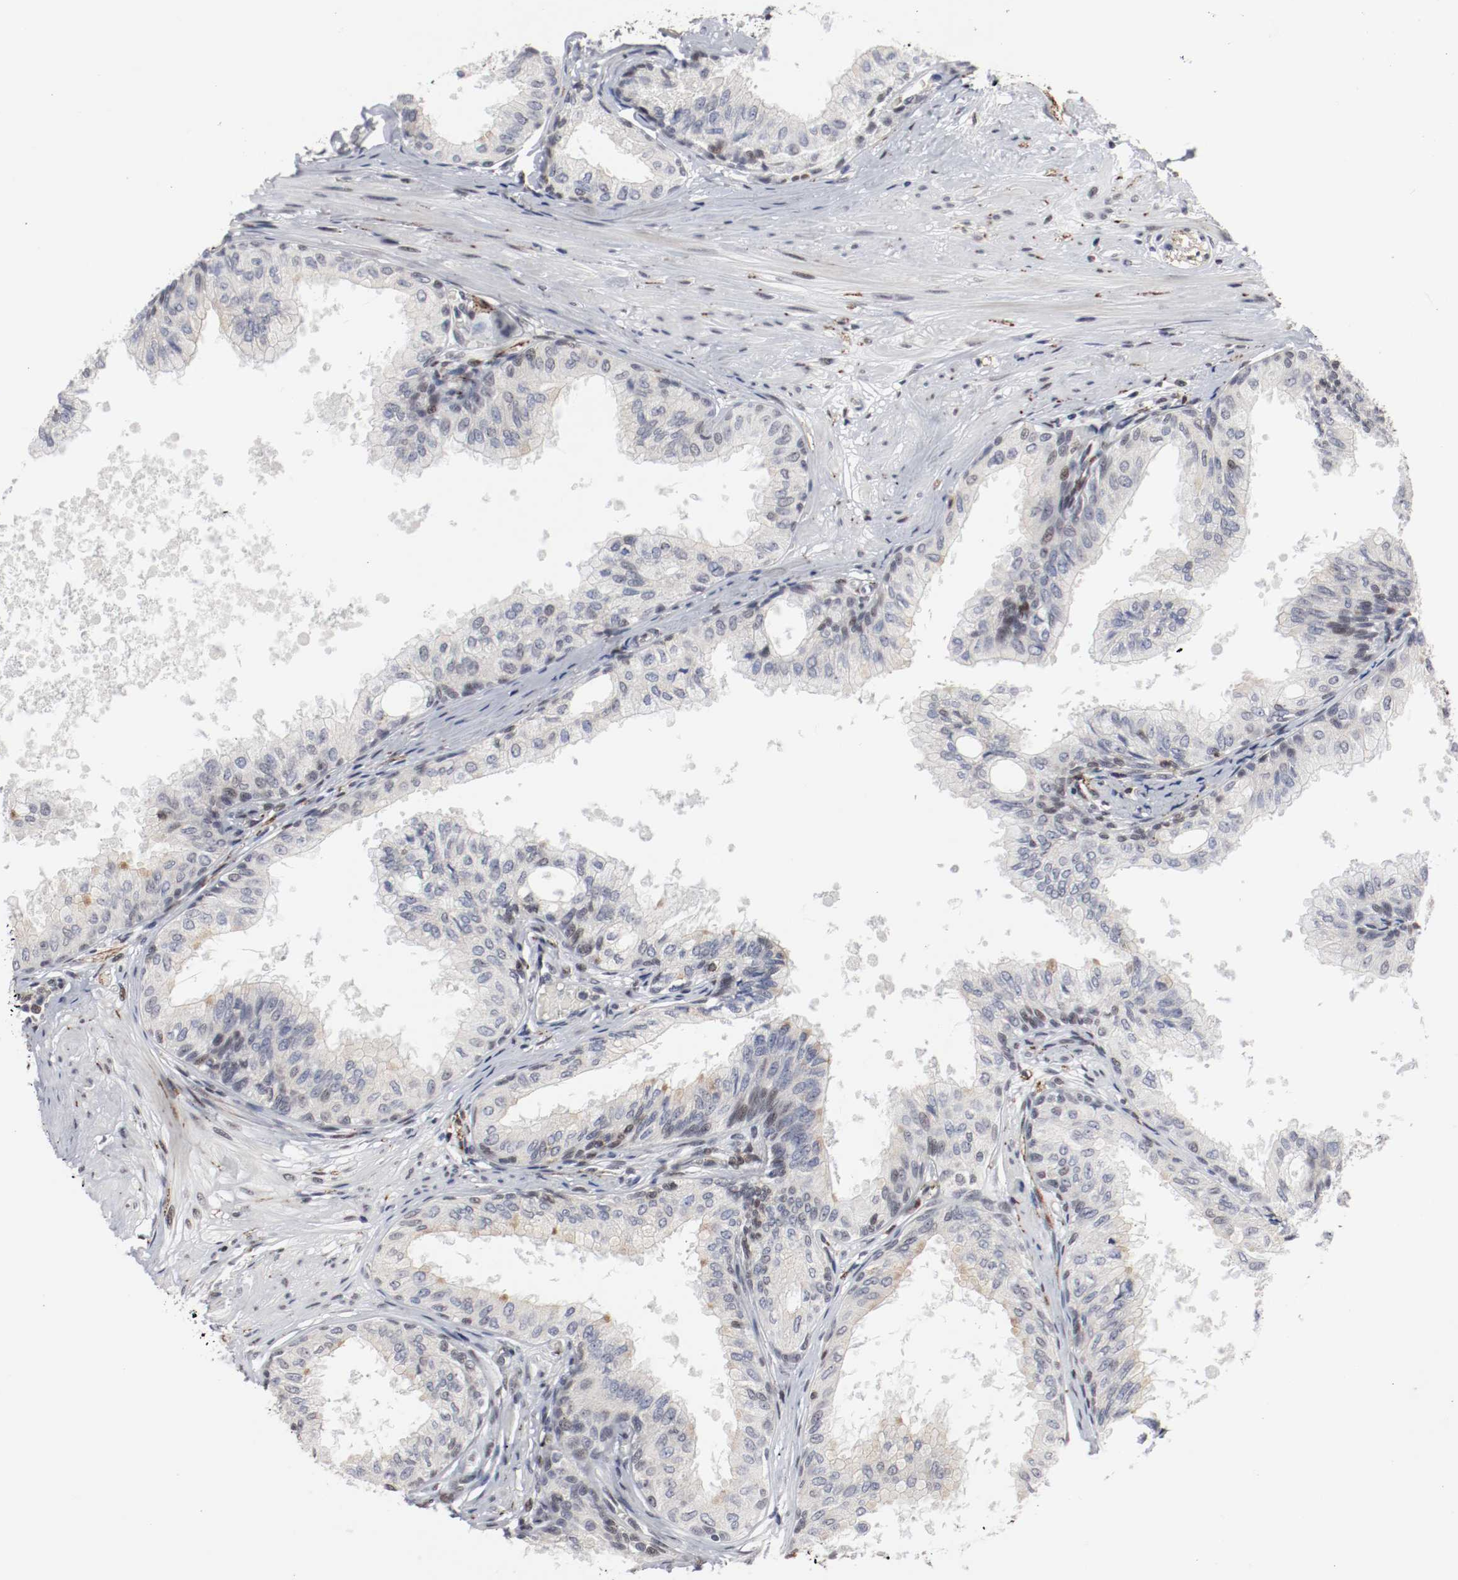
{"staining": {"intensity": "negative", "quantity": "none", "location": "none"}, "tissue": "prostate", "cell_type": "Glandular cells", "image_type": "normal", "snomed": [{"axis": "morphology", "description": "Normal tissue, NOS"}, {"axis": "topography", "description": "Prostate"}, {"axis": "topography", "description": "Seminal veicle"}], "caption": "Immunohistochemistry histopathology image of benign prostate: prostate stained with DAB displays no significant protein positivity in glandular cells. The staining was performed using DAB (3,3'-diaminobenzidine) to visualize the protein expression in brown, while the nuclei were stained in blue with hematoxylin (Magnification: 20x).", "gene": "JUND", "patient": {"sex": "male", "age": 60}}